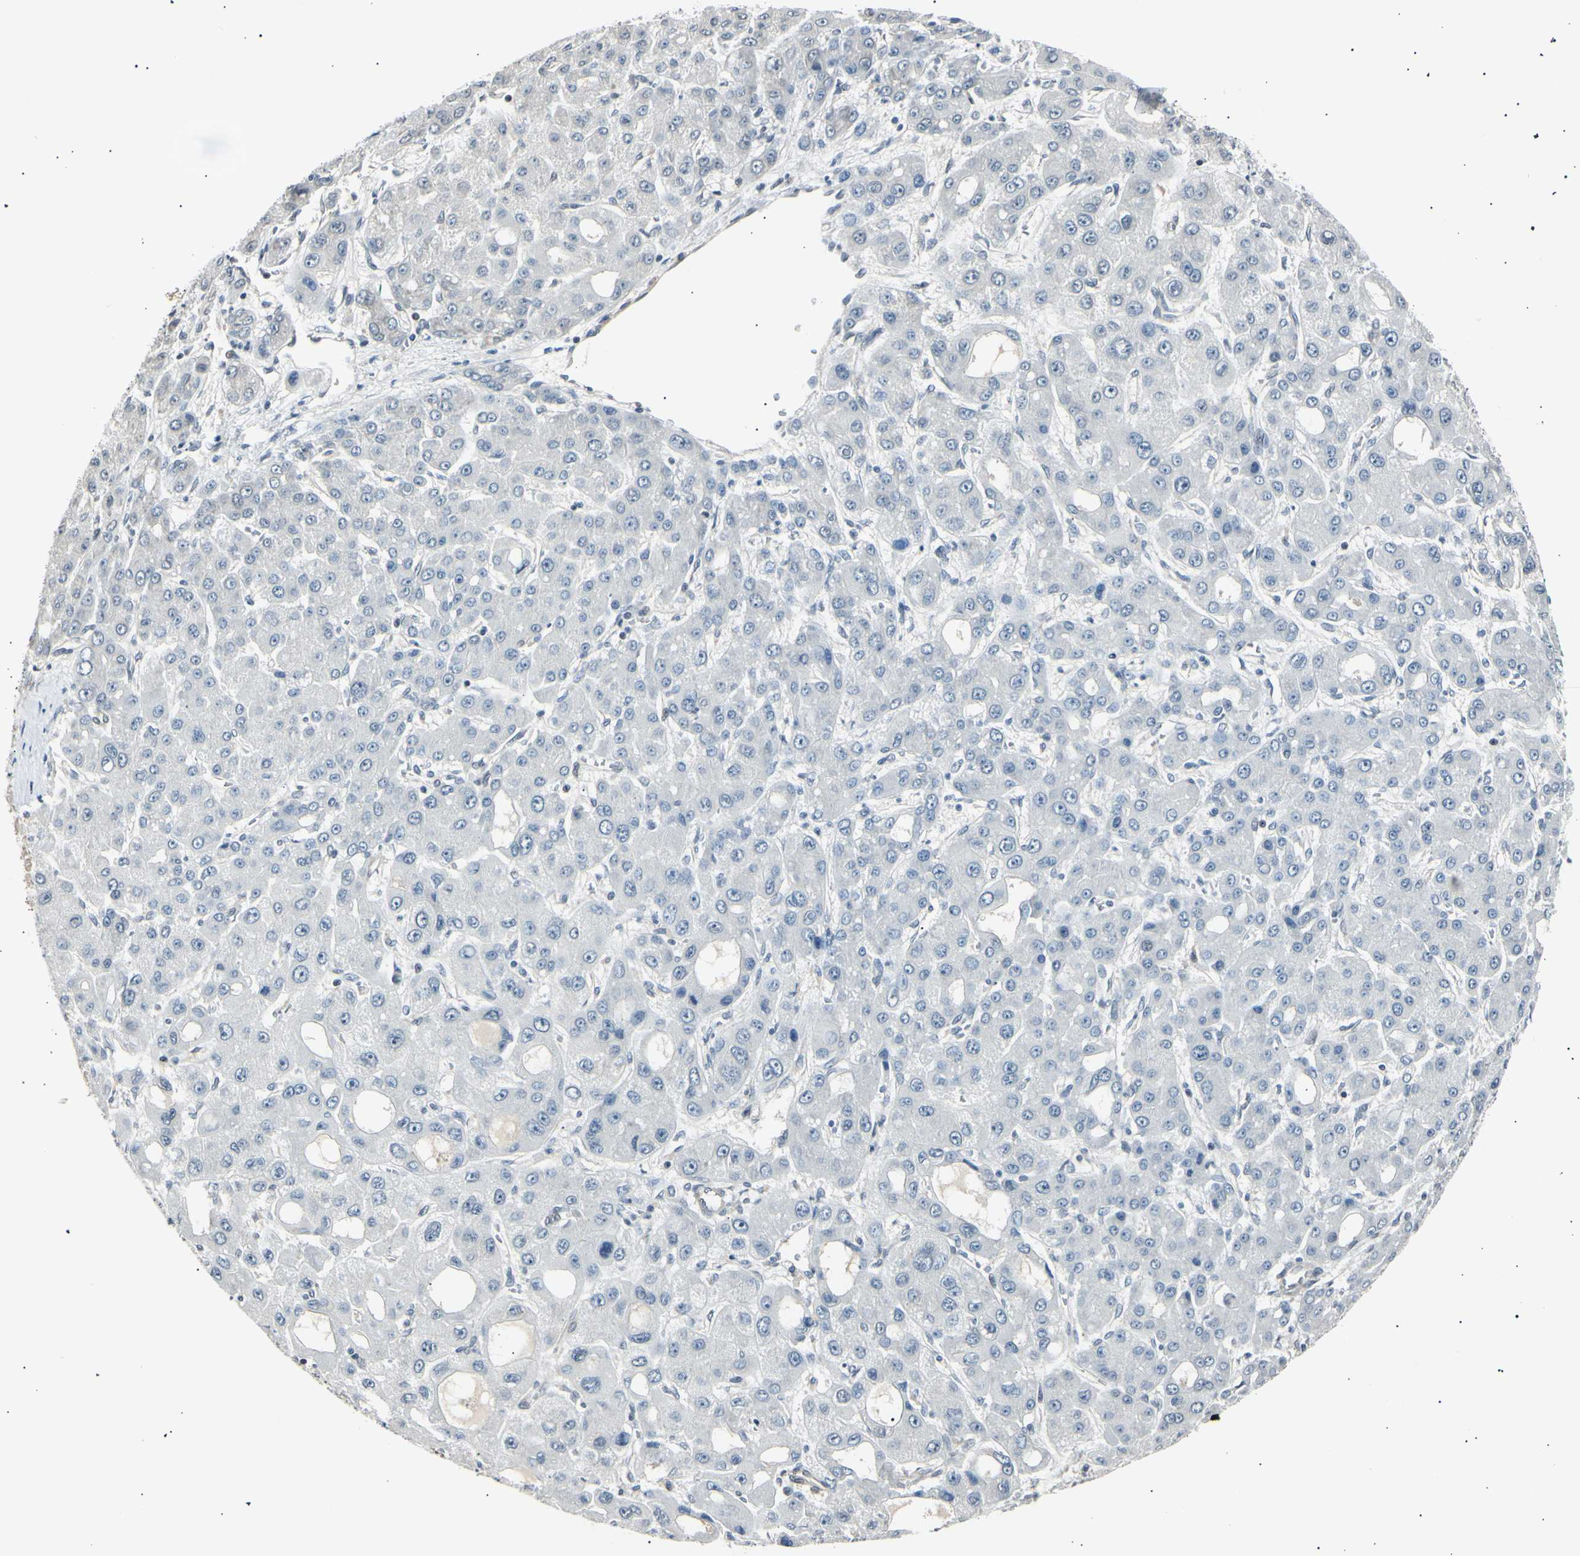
{"staining": {"intensity": "negative", "quantity": "none", "location": "none"}, "tissue": "liver cancer", "cell_type": "Tumor cells", "image_type": "cancer", "snomed": [{"axis": "morphology", "description": "Carcinoma, Hepatocellular, NOS"}, {"axis": "topography", "description": "Liver"}], "caption": "Tumor cells are negative for brown protein staining in liver hepatocellular carcinoma.", "gene": "AK1", "patient": {"sex": "male", "age": 55}}